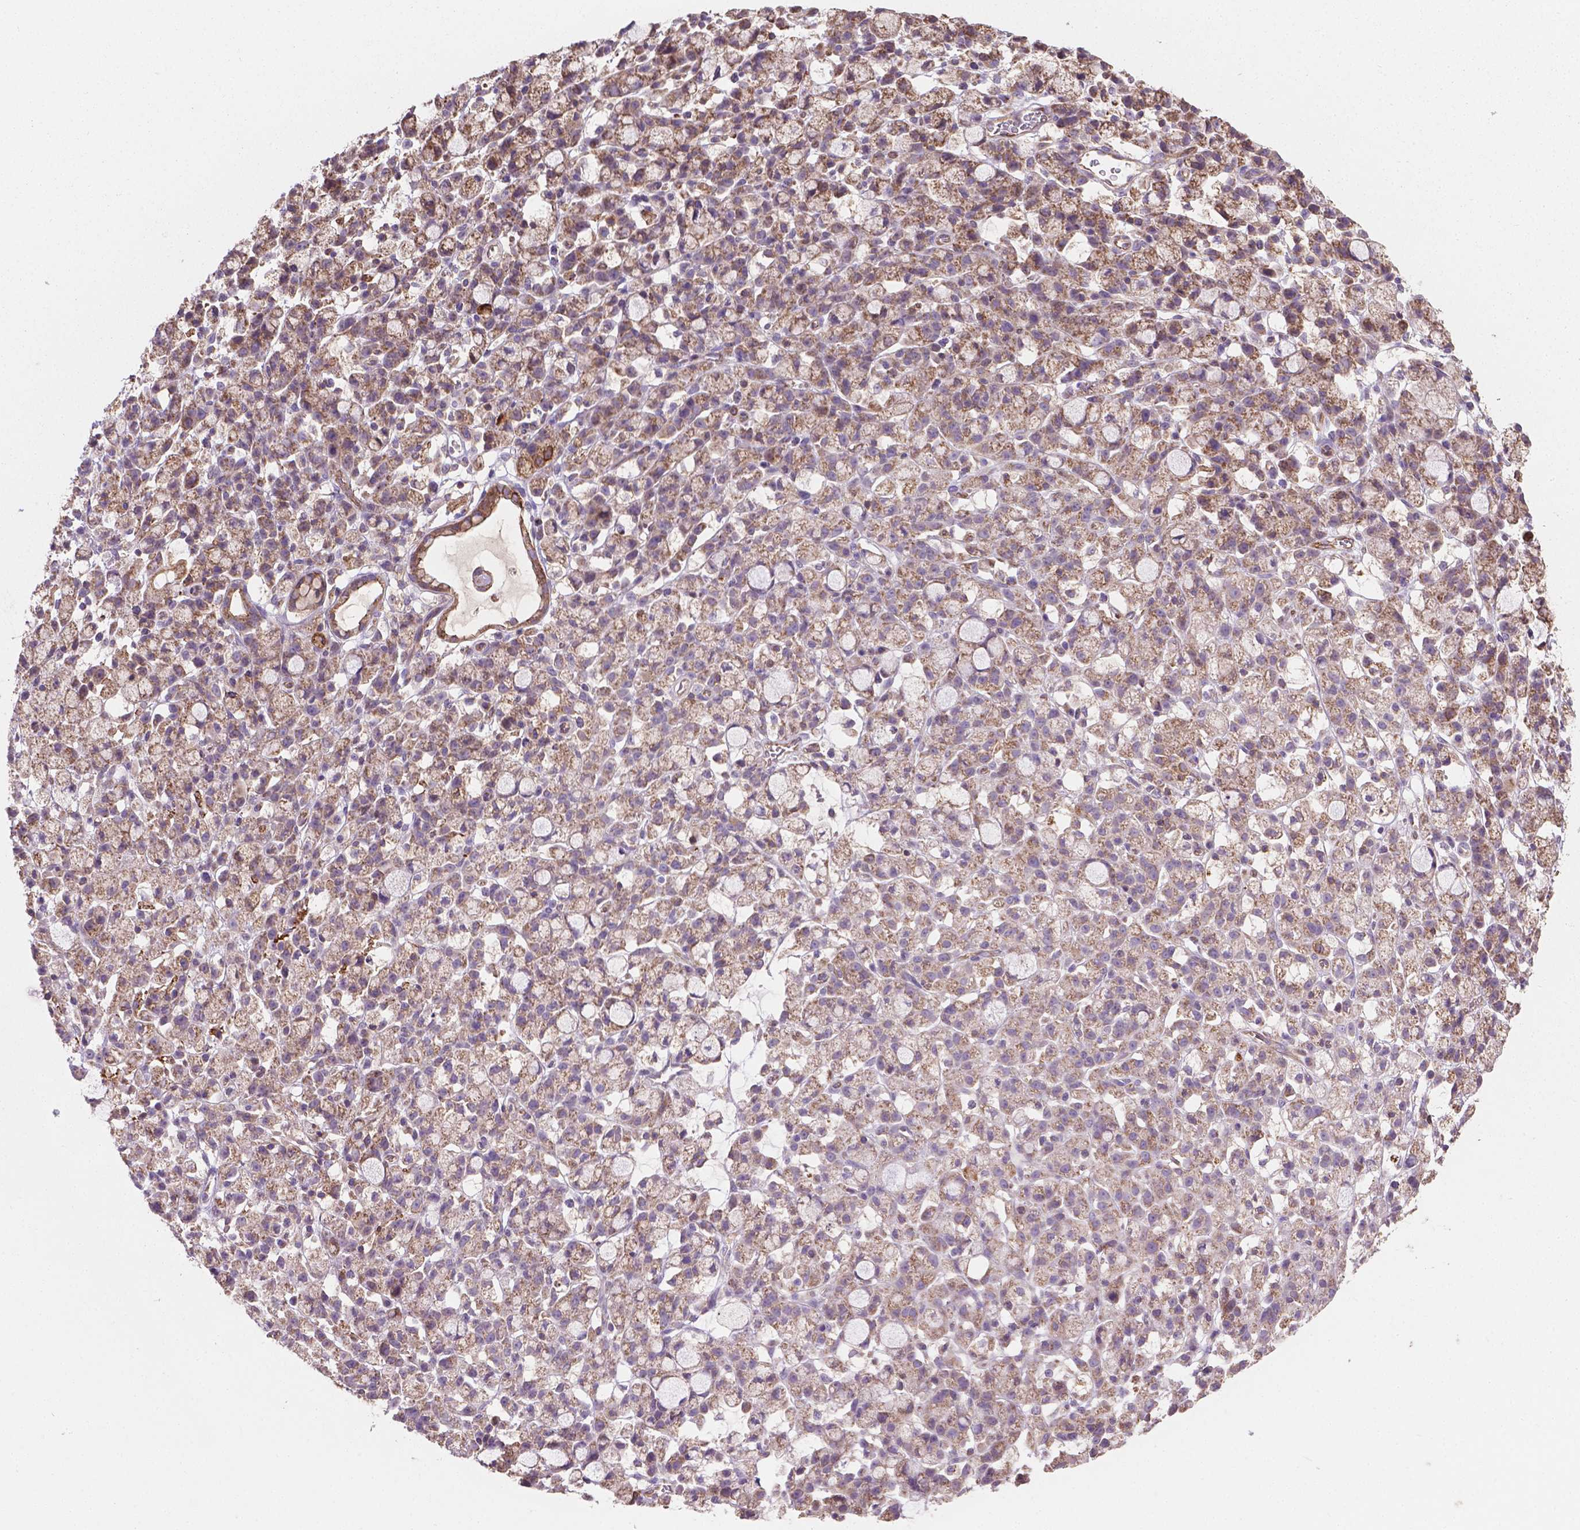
{"staining": {"intensity": "weak", "quantity": ">75%", "location": "cytoplasmic/membranous"}, "tissue": "stomach cancer", "cell_type": "Tumor cells", "image_type": "cancer", "snomed": [{"axis": "morphology", "description": "Adenocarcinoma, NOS"}, {"axis": "topography", "description": "Stomach"}], "caption": "Immunohistochemistry (DAB) staining of stomach cancer shows weak cytoplasmic/membranous protein expression in approximately >75% of tumor cells.", "gene": "TCAF1", "patient": {"sex": "male", "age": 58}}